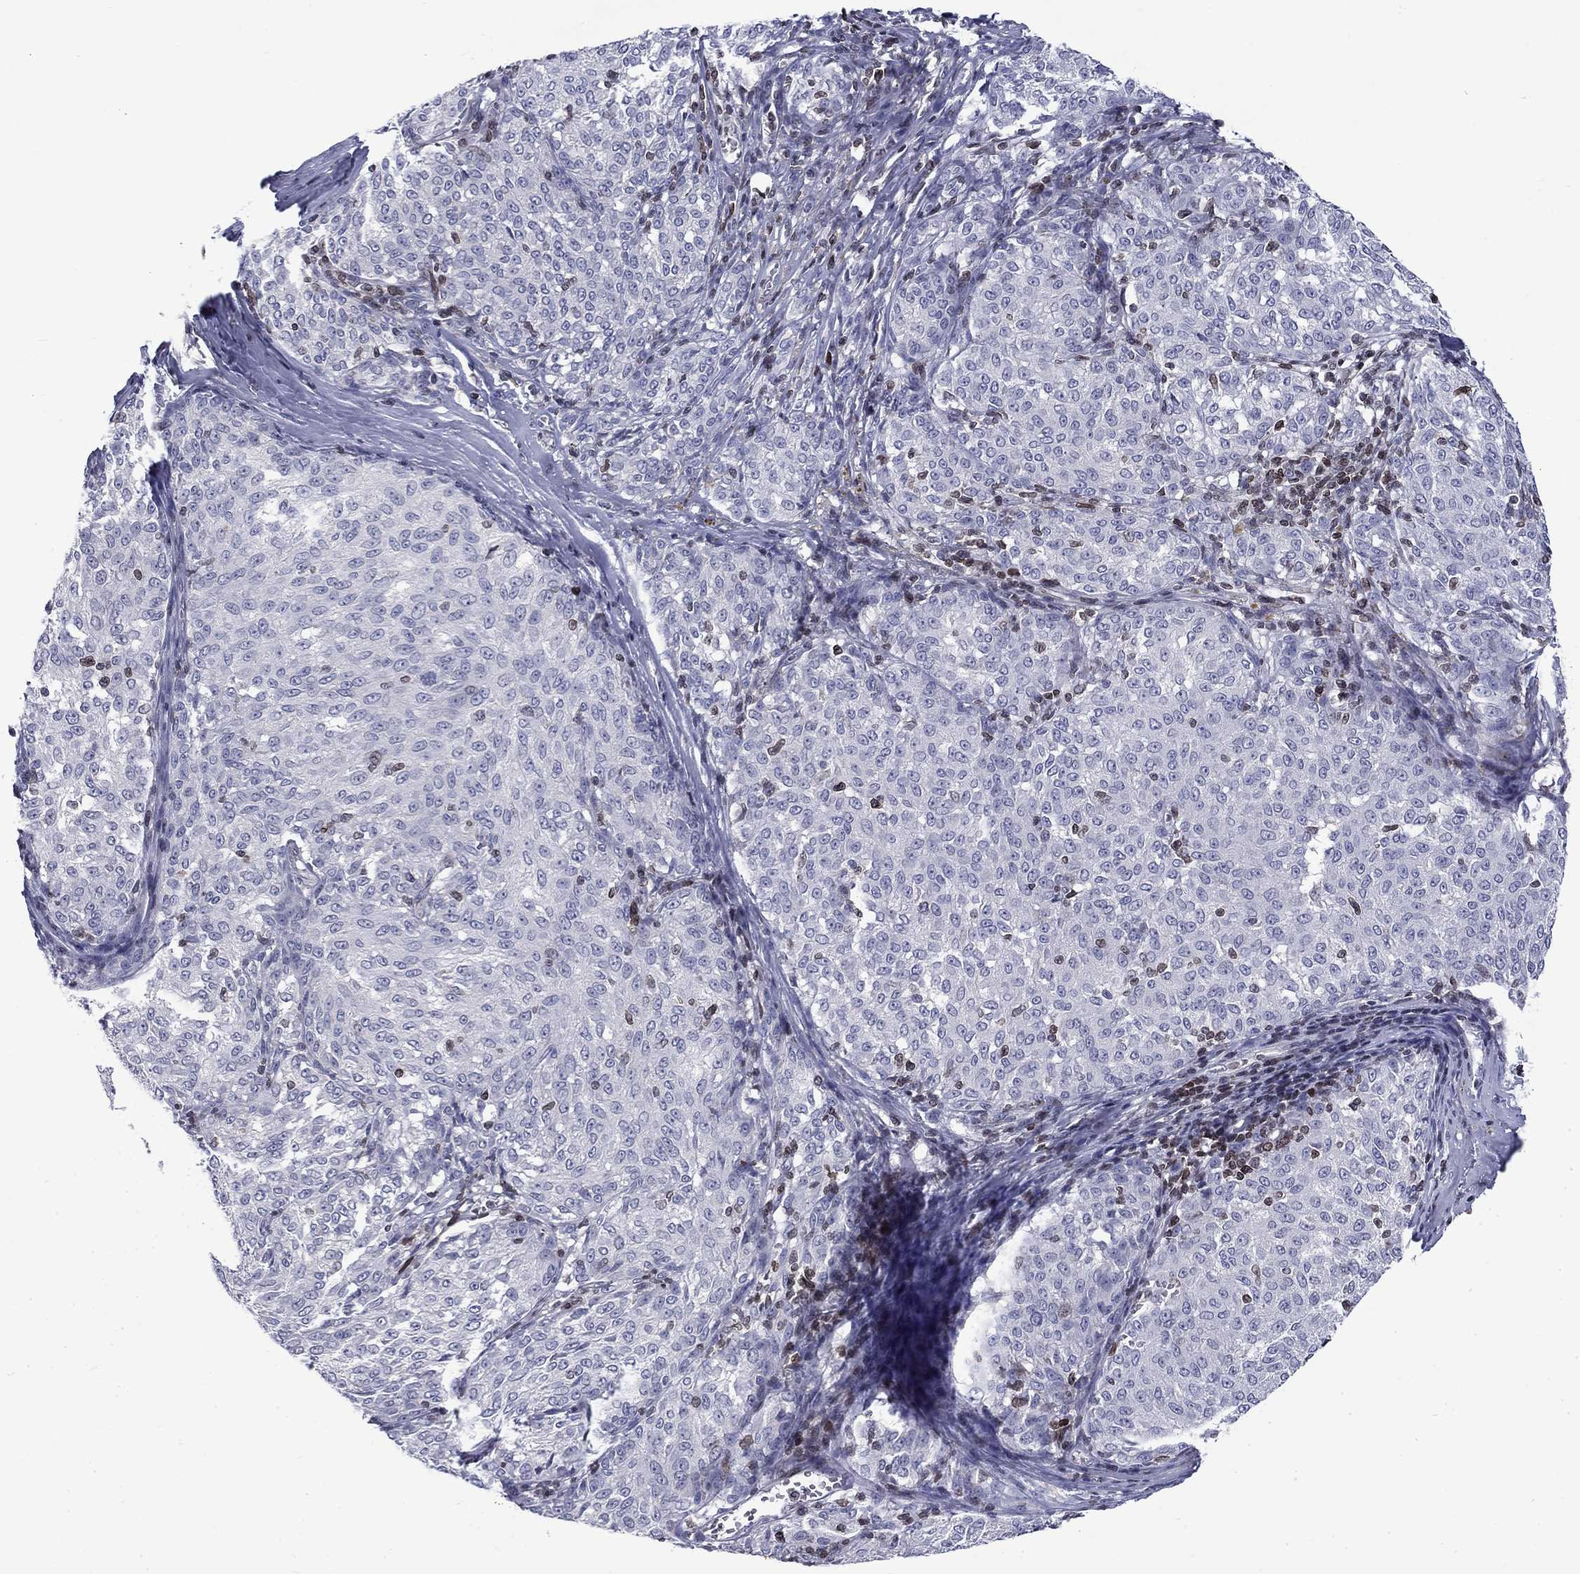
{"staining": {"intensity": "negative", "quantity": "none", "location": "none"}, "tissue": "melanoma", "cell_type": "Tumor cells", "image_type": "cancer", "snomed": [{"axis": "morphology", "description": "Malignant melanoma, NOS"}, {"axis": "topography", "description": "Skin"}], "caption": "High magnification brightfield microscopy of melanoma stained with DAB (brown) and counterstained with hematoxylin (blue): tumor cells show no significant staining.", "gene": "SLA", "patient": {"sex": "female", "age": 72}}